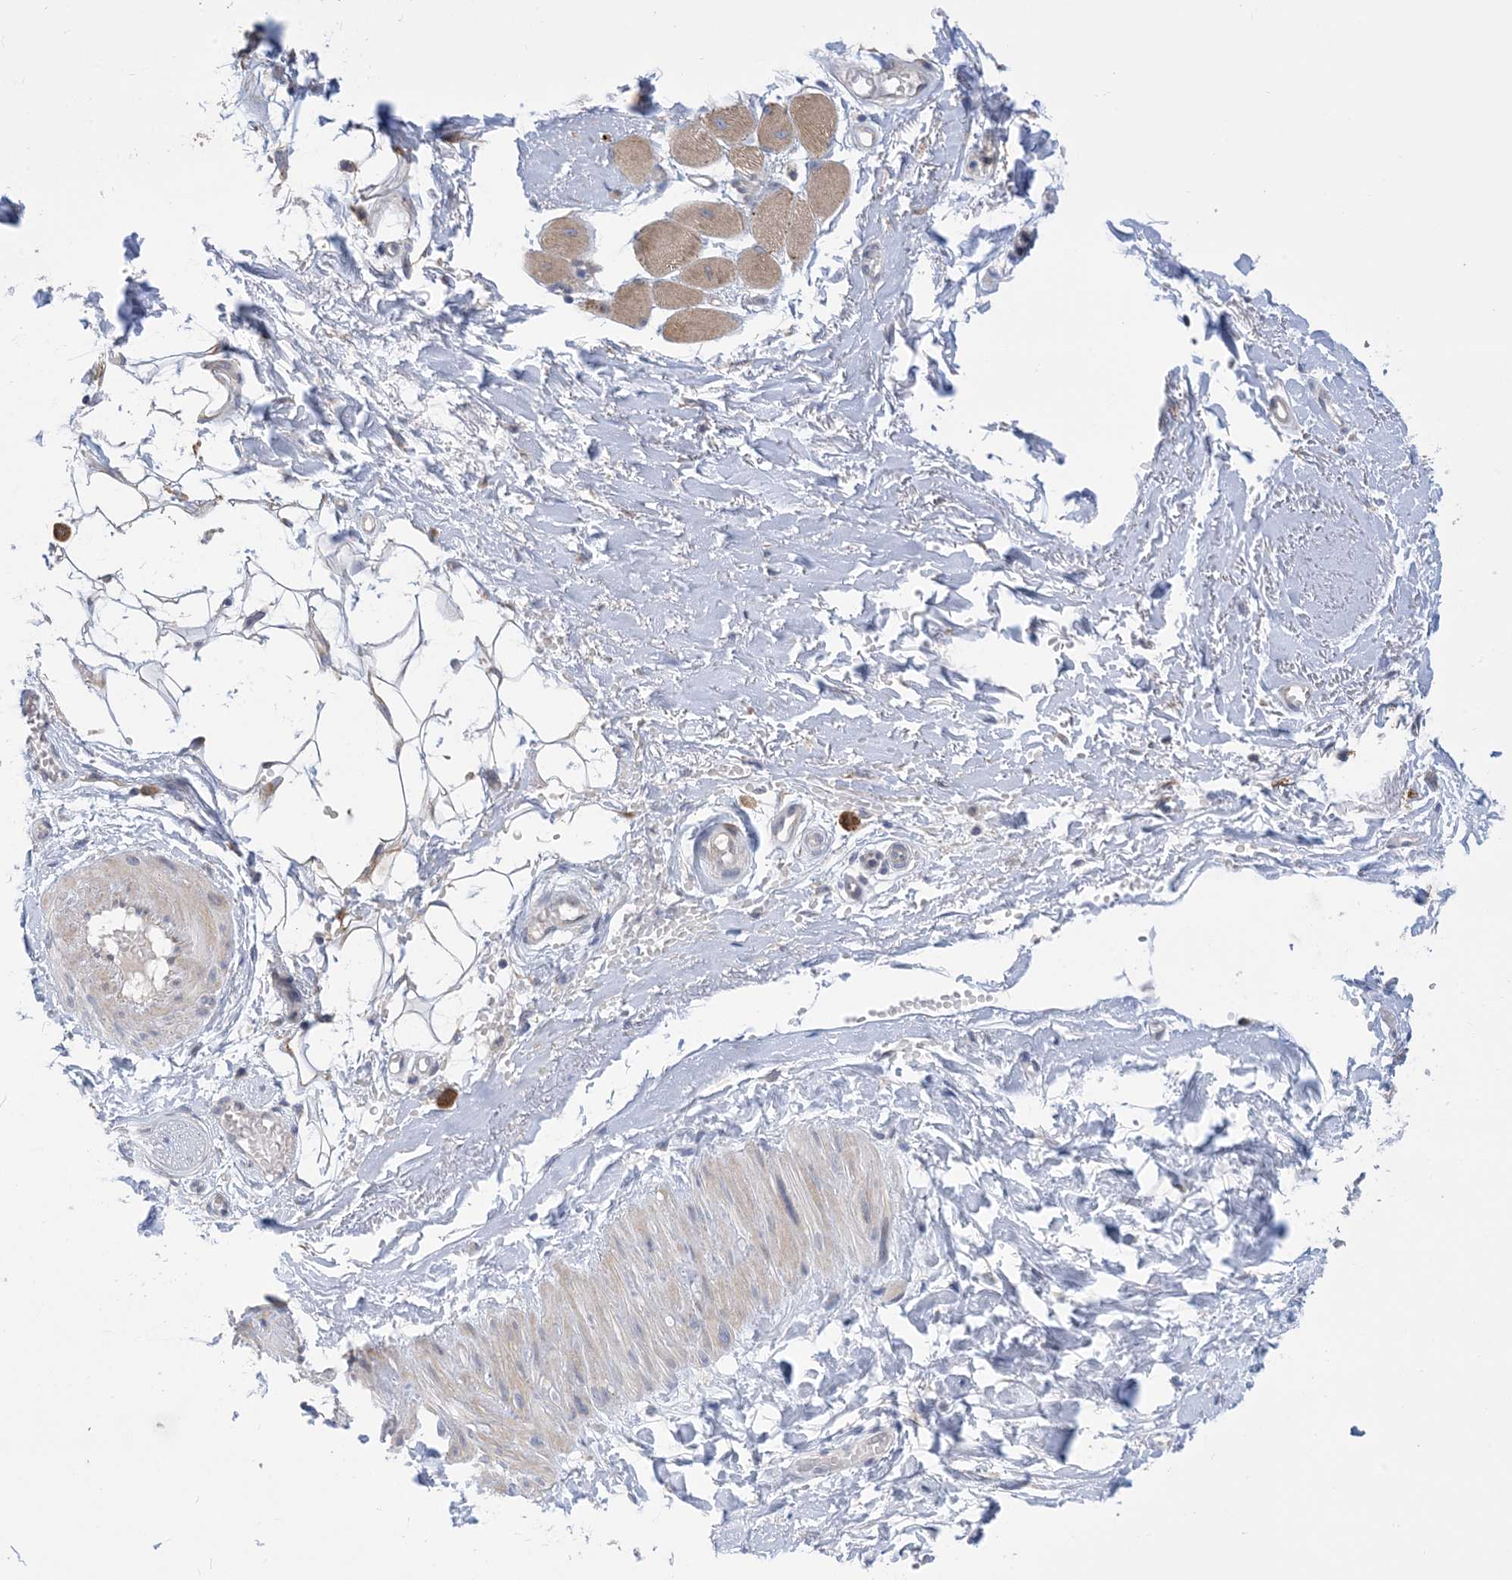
{"staining": {"intensity": "negative", "quantity": "none", "location": "none"}, "tissue": "adipose tissue", "cell_type": "Adipocytes", "image_type": "normal", "snomed": [{"axis": "morphology", "description": "Normal tissue, NOS"}, {"axis": "morphology", "description": "Basal cell carcinoma"}, {"axis": "topography", "description": "Skin"}], "caption": "A photomicrograph of adipose tissue stained for a protein reveals no brown staining in adipocytes. (Immunohistochemistry (ihc), brightfield microscopy, high magnification).", "gene": "TTYH1", "patient": {"sex": "female", "age": 89}}